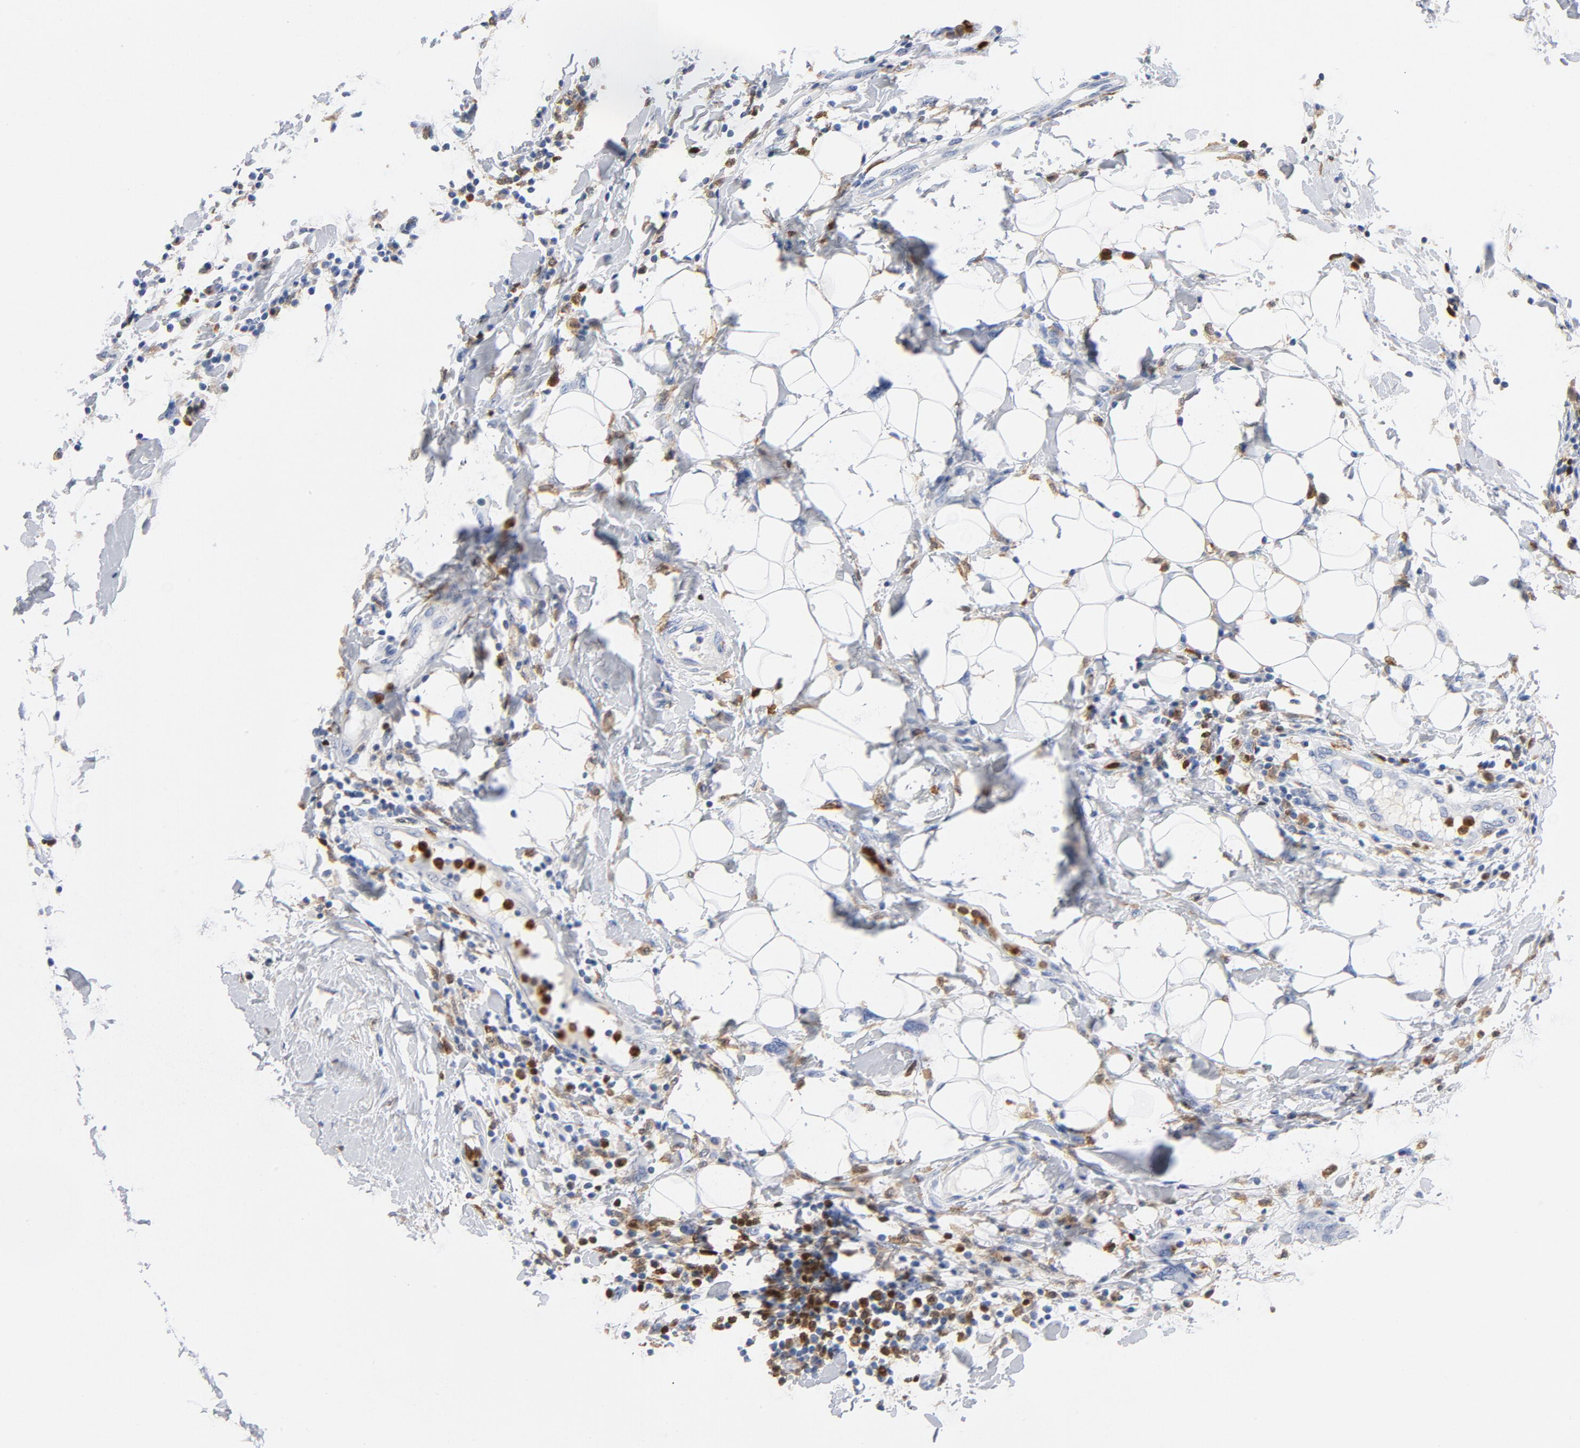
{"staining": {"intensity": "negative", "quantity": "none", "location": "none"}, "tissue": "breast cancer", "cell_type": "Tumor cells", "image_type": "cancer", "snomed": [{"axis": "morphology", "description": "Duct carcinoma"}, {"axis": "topography", "description": "Breast"}], "caption": "IHC of breast cancer exhibits no staining in tumor cells.", "gene": "NCF1", "patient": {"sex": "female", "age": 40}}